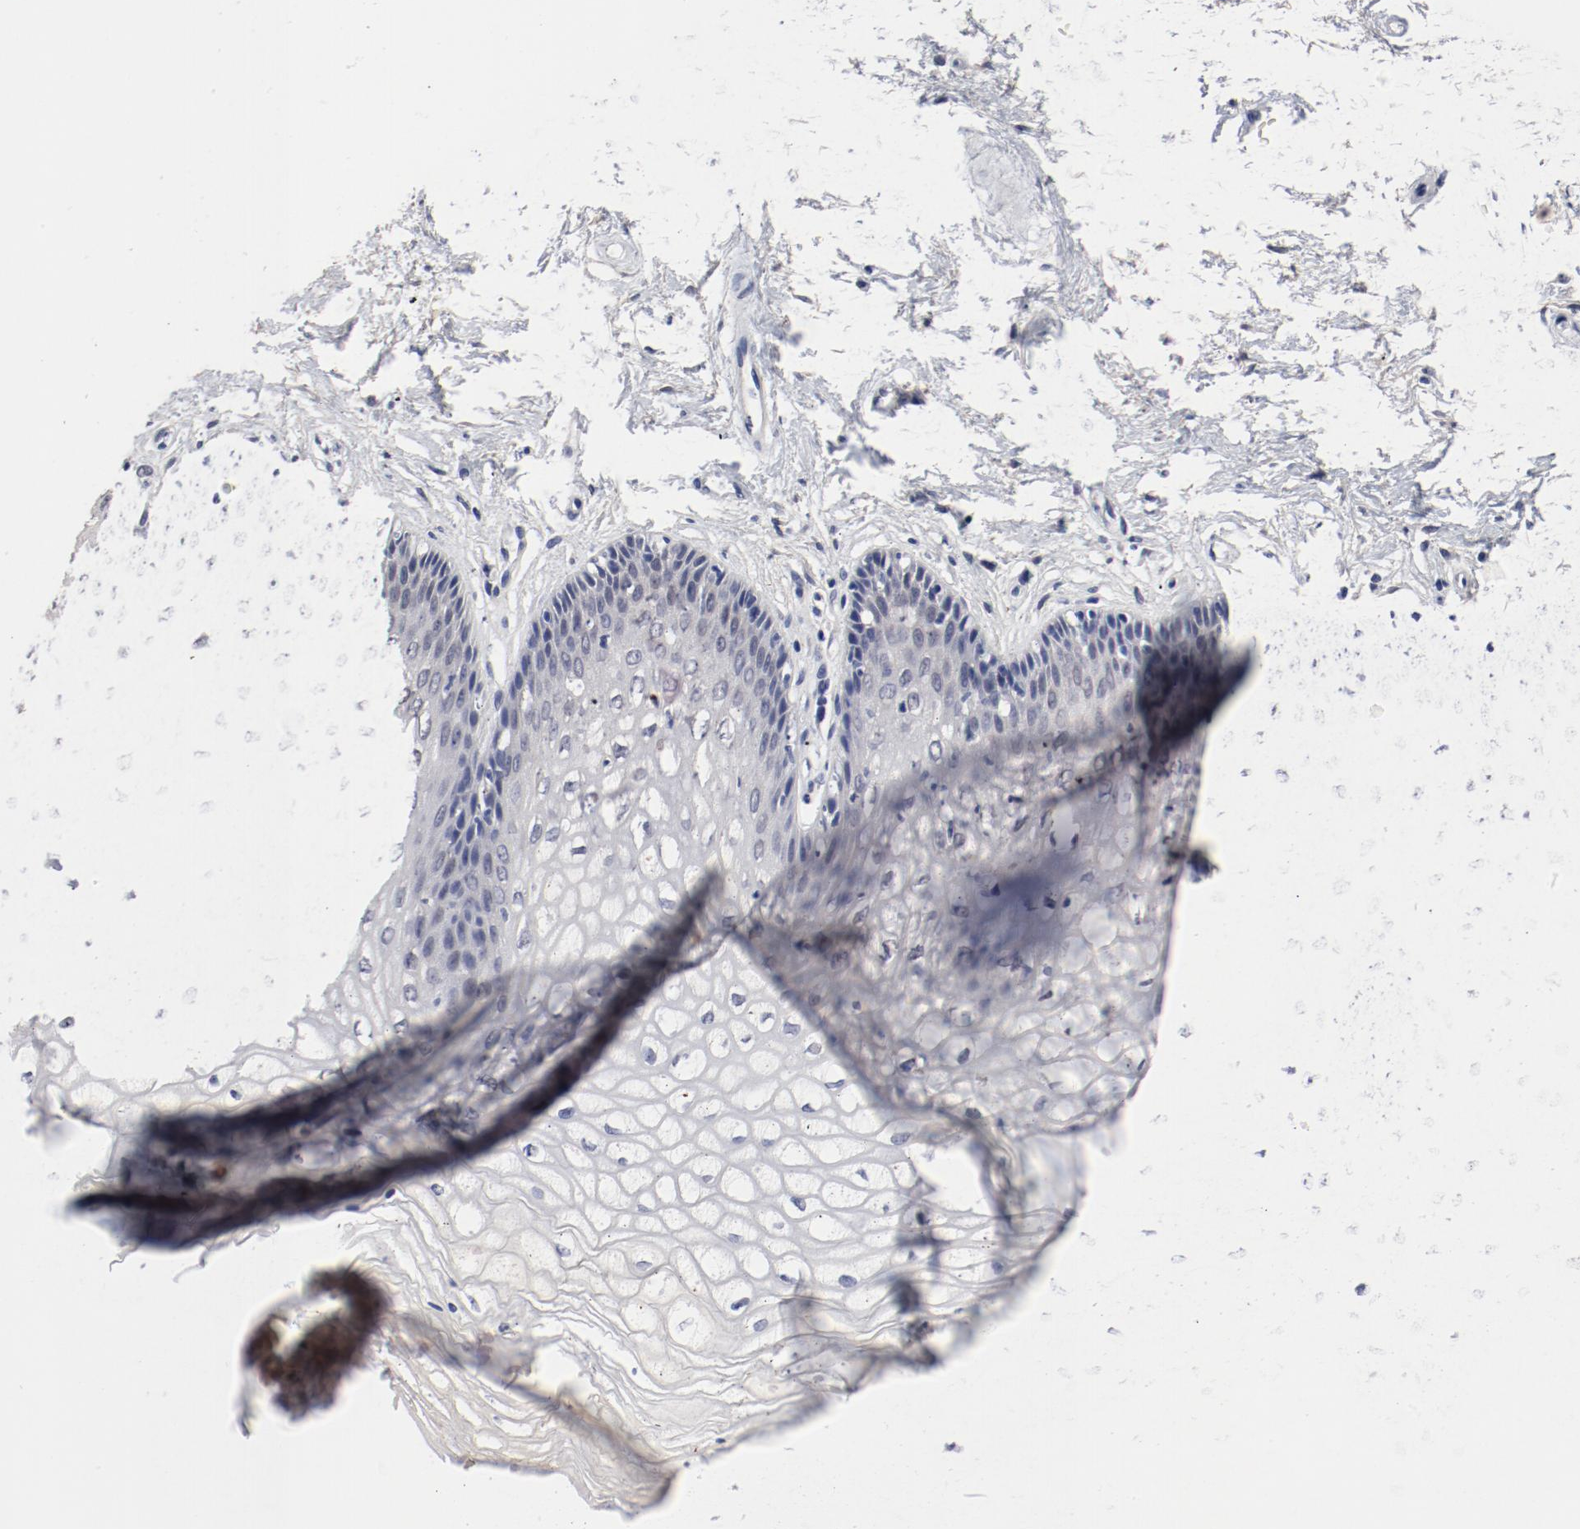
{"staining": {"intensity": "negative", "quantity": "none", "location": "none"}, "tissue": "vagina", "cell_type": "Squamous epithelial cells", "image_type": "normal", "snomed": [{"axis": "morphology", "description": "Normal tissue, NOS"}, {"axis": "topography", "description": "Vagina"}], "caption": "Histopathology image shows no significant protein positivity in squamous epithelial cells of benign vagina.", "gene": "ANKLE2", "patient": {"sex": "female", "age": 34}}